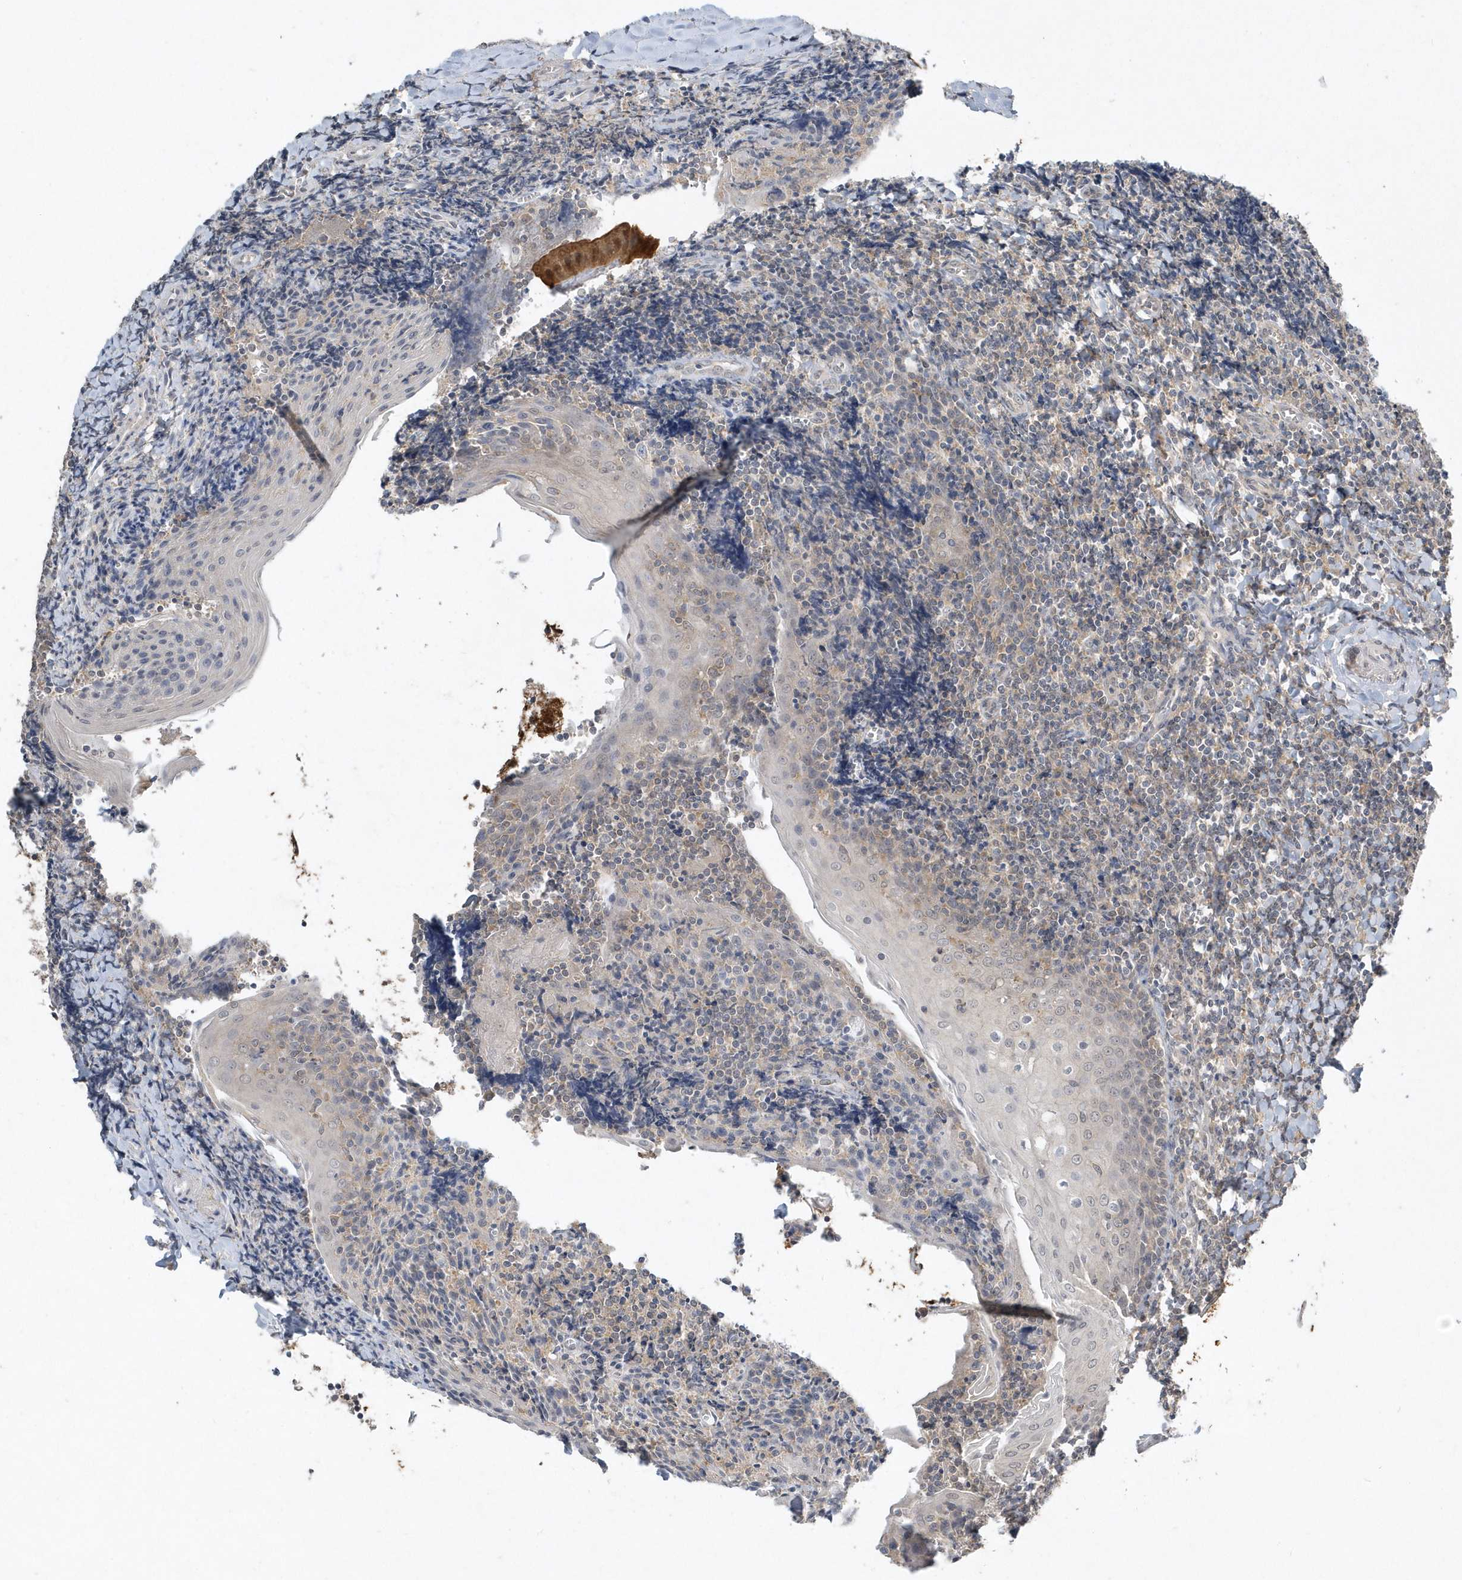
{"staining": {"intensity": "weak", "quantity": "<25%", "location": "cytoplasmic/membranous"}, "tissue": "tonsil", "cell_type": "Germinal center cells", "image_type": "normal", "snomed": [{"axis": "morphology", "description": "Normal tissue, NOS"}, {"axis": "topography", "description": "Tonsil"}], "caption": "Immunohistochemical staining of normal human tonsil exhibits no significant positivity in germinal center cells.", "gene": "AKR7A2", "patient": {"sex": "male", "age": 27}}